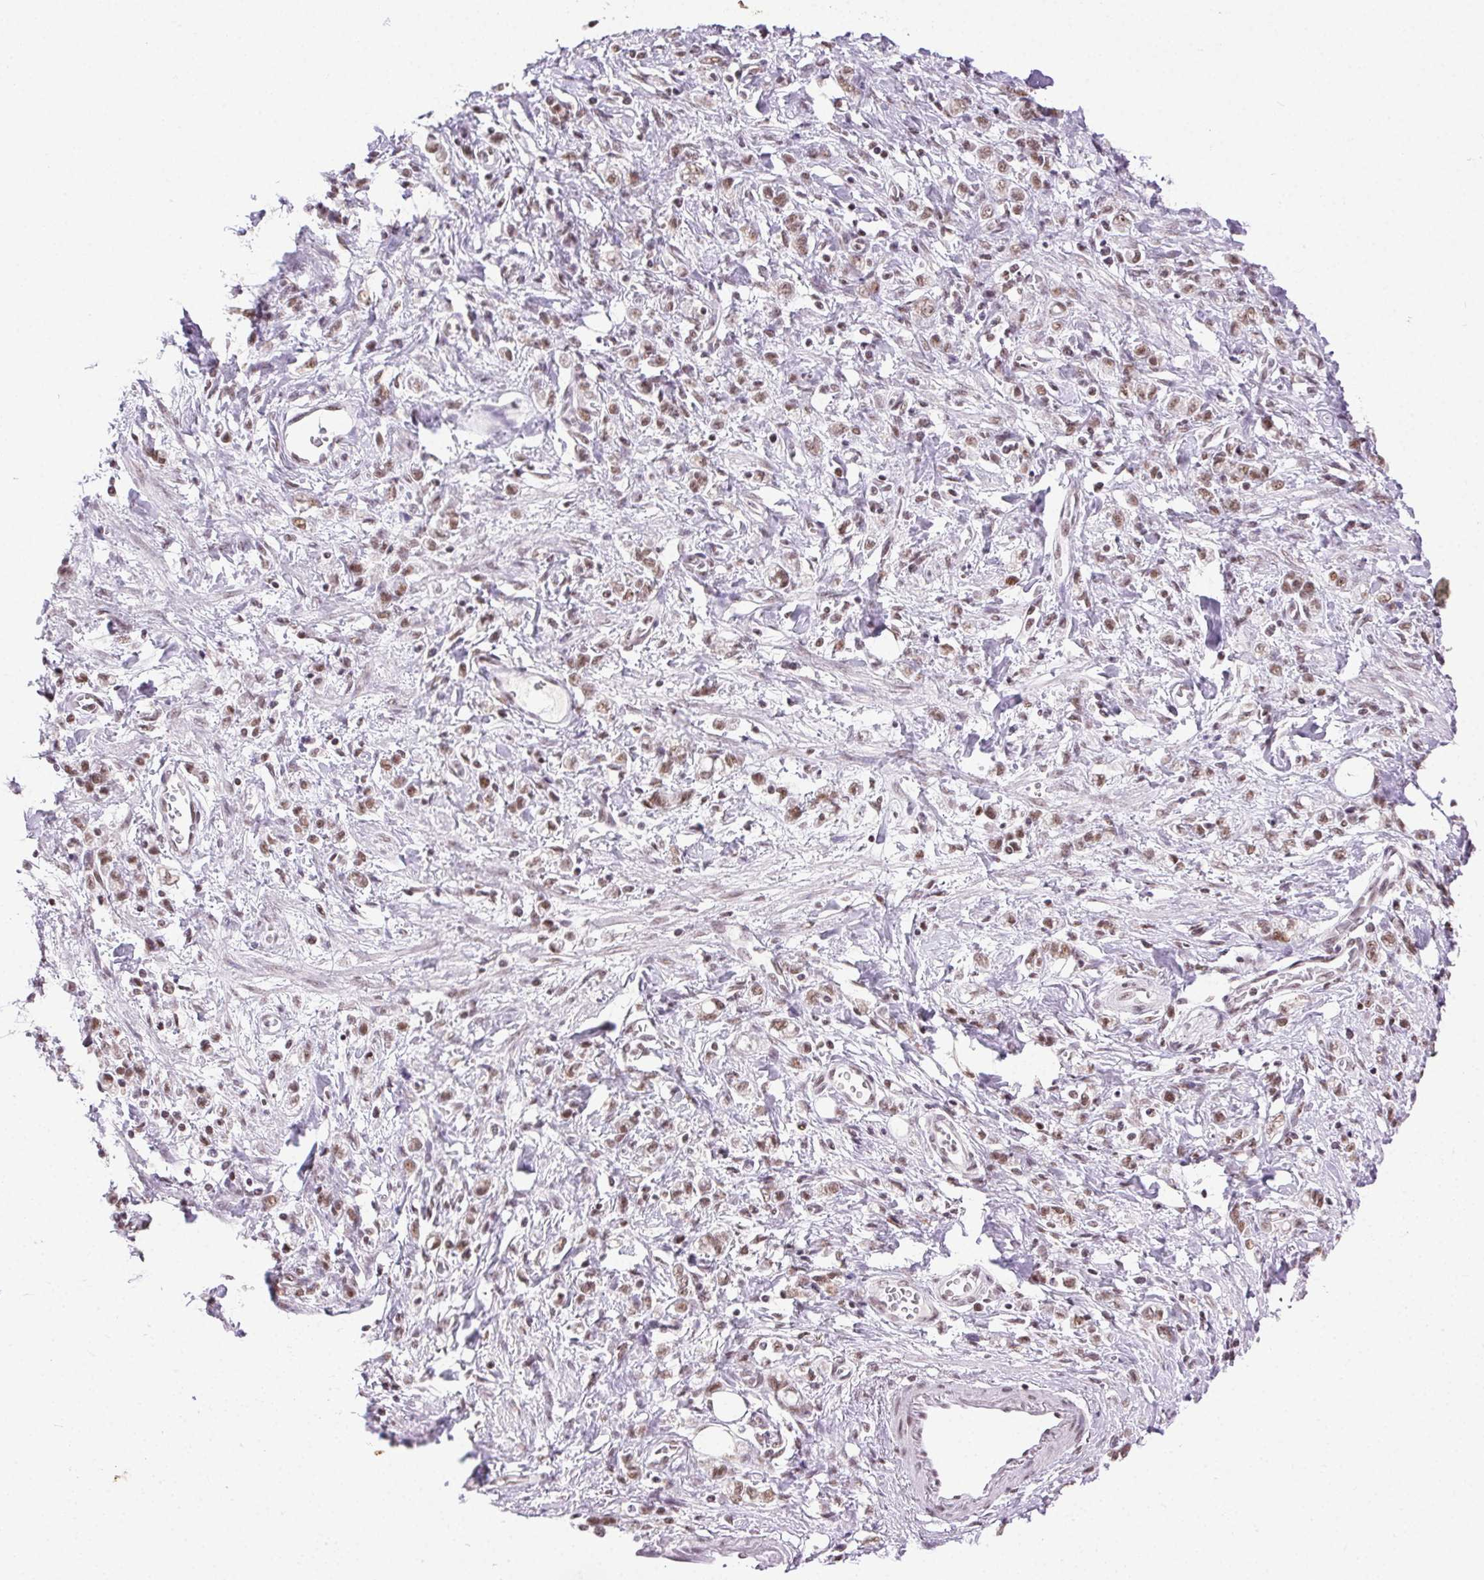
{"staining": {"intensity": "moderate", "quantity": ">75%", "location": "nuclear"}, "tissue": "stomach cancer", "cell_type": "Tumor cells", "image_type": "cancer", "snomed": [{"axis": "morphology", "description": "Adenocarcinoma, NOS"}, {"axis": "topography", "description": "Stomach"}], "caption": "A brown stain shows moderate nuclear staining of a protein in human stomach cancer tumor cells.", "gene": "TRA2B", "patient": {"sex": "male", "age": 77}}